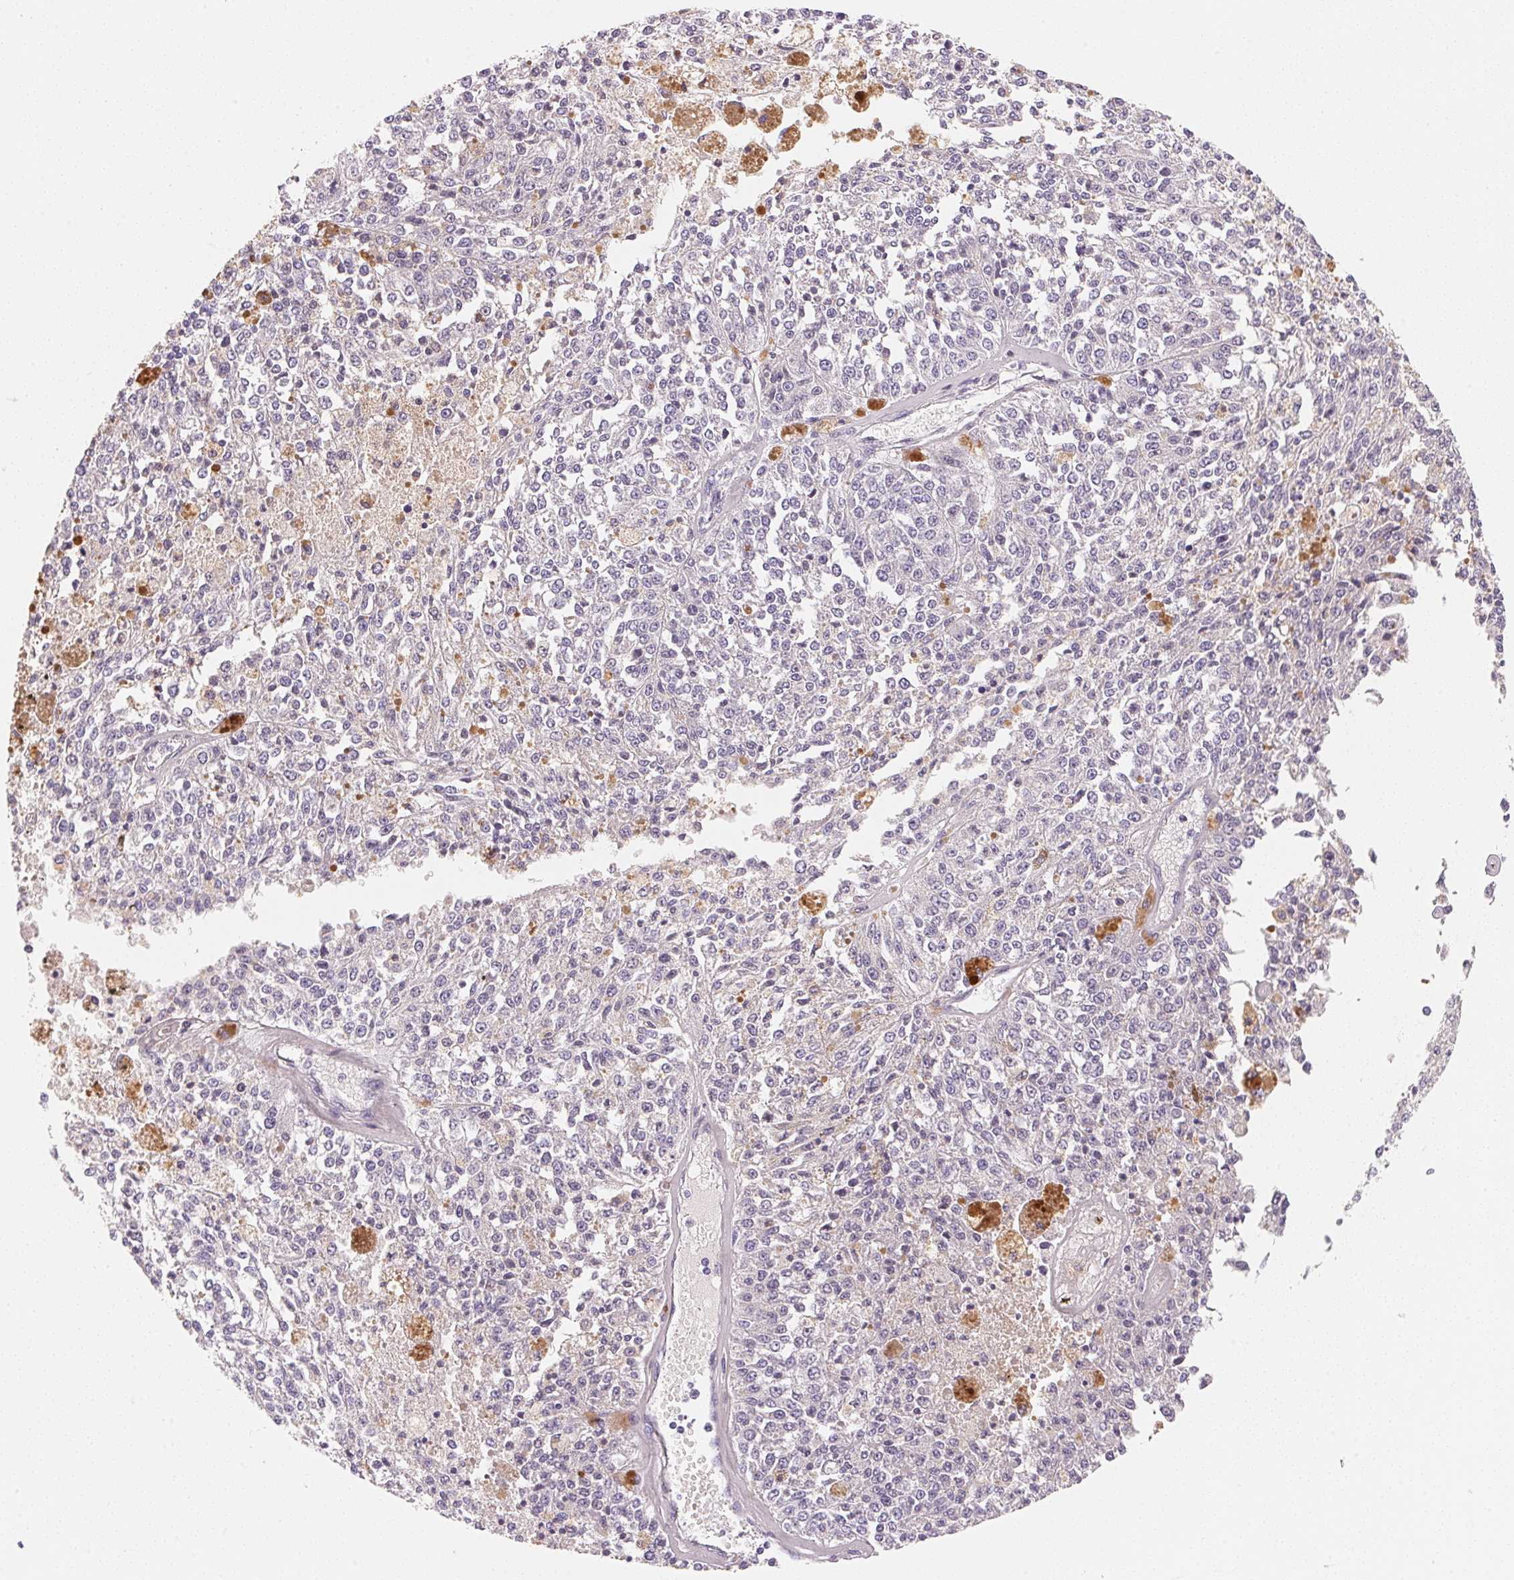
{"staining": {"intensity": "negative", "quantity": "none", "location": "none"}, "tissue": "melanoma", "cell_type": "Tumor cells", "image_type": "cancer", "snomed": [{"axis": "morphology", "description": "Malignant melanoma, Metastatic site"}, {"axis": "topography", "description": "Lymph node"}], "caption": "Photomicrograph shows no protein positivity in tumor cells of melanoma tissue.", "gene": "MCOLN3", "patient": {"sex": "female", "age": 64}}